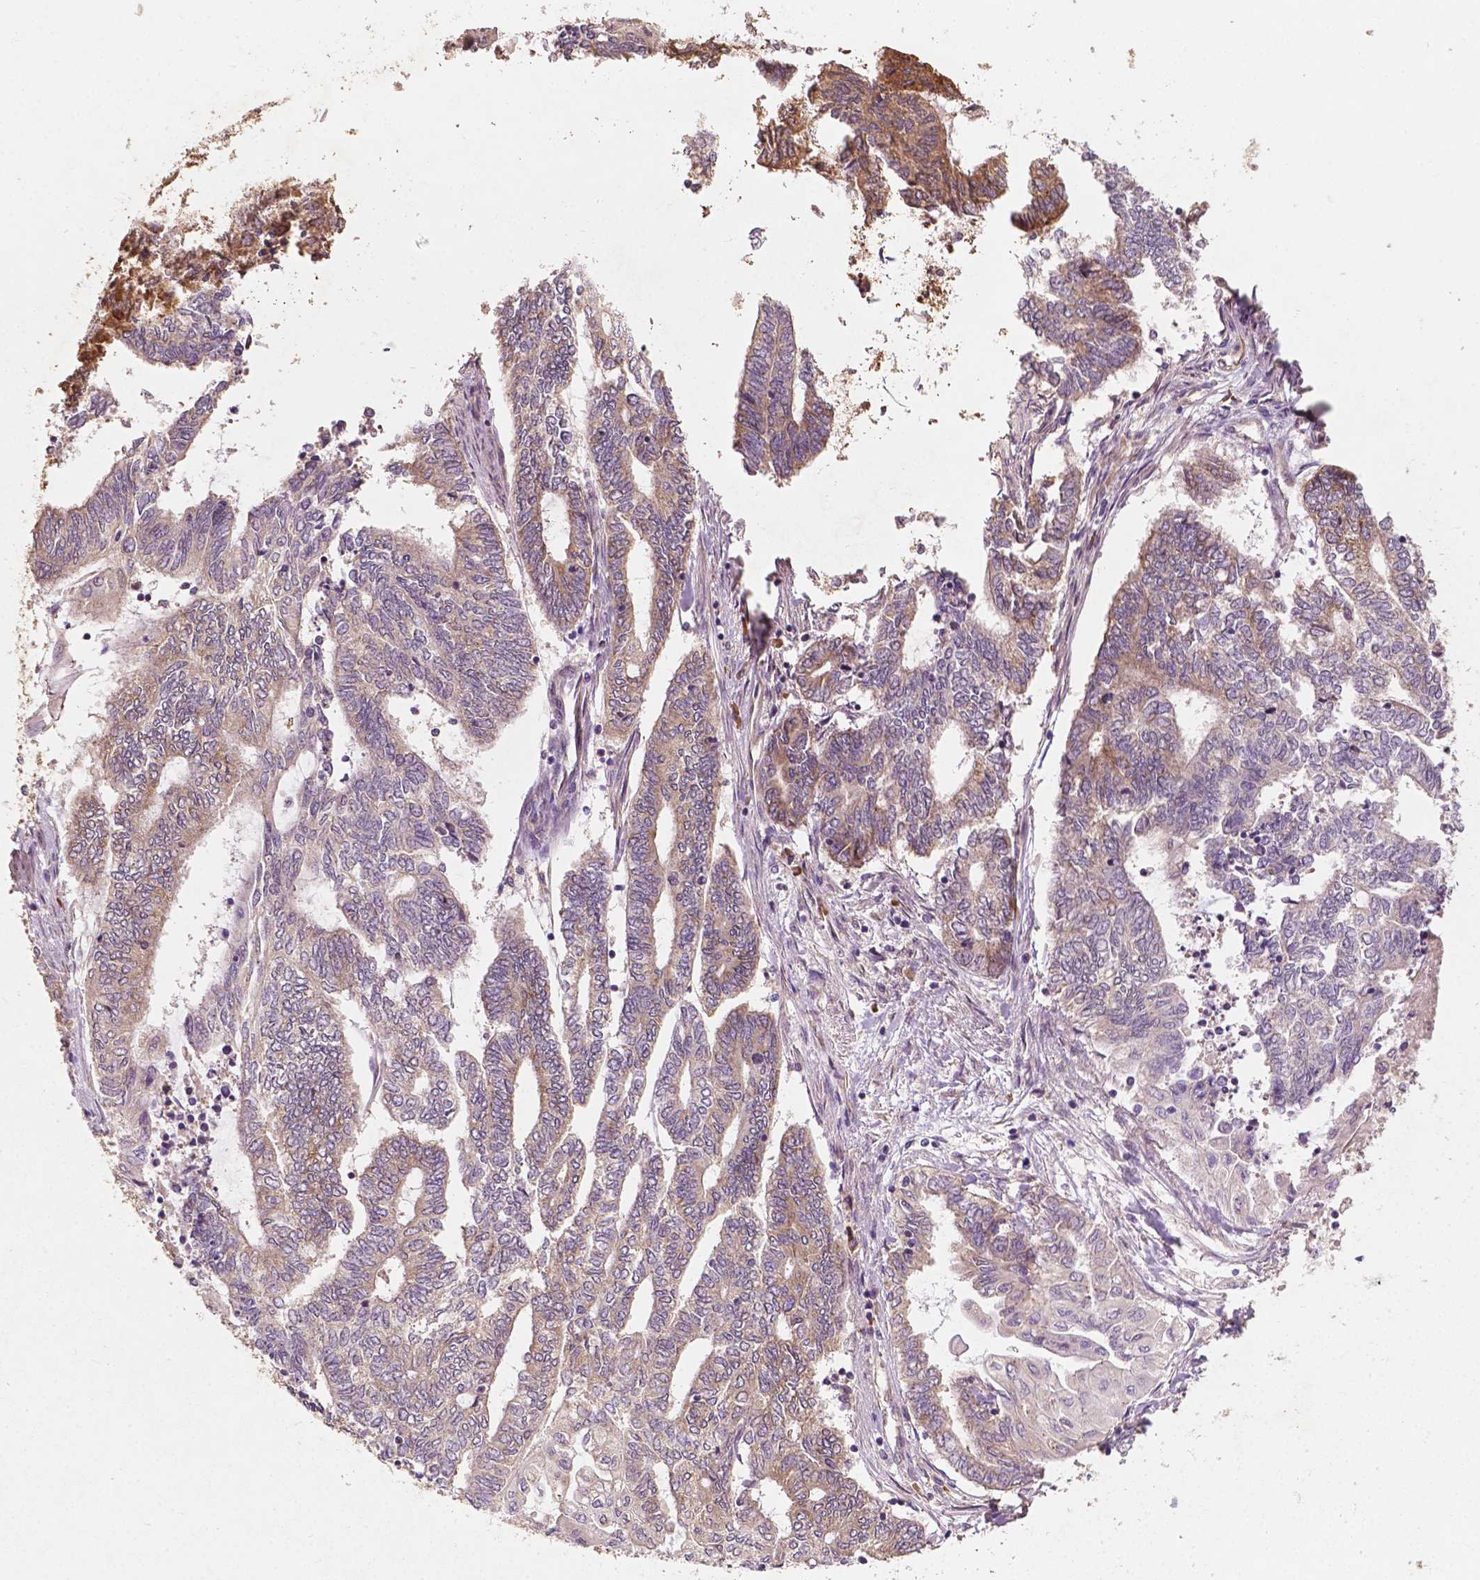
{"staining": {"intensity": "moderate", "quantity": "<25%", "location": "cytoplasmic/membranous"}, "tissue": "endometrial cancer", "cell_type": "Tumor cells", "image_type": "cancer", "snomed": [{"axis": "morphology", "description": "Adenocarcinoma, NOS"}, {"axis": "topography", "description": "Uterus"}, {"axis": "topography", "description": "Endometrium"}], "caption": "A high-resolution photomicrograph shows IHC staining of endometrial cancer (adenocarcinoma), which demonstrates moderate cytoplasmic/membranous expression in about <25% of tumor cells. The staining is performed using DAB (3,3'-diaminobenzidine) brown chromogen to label protein expression. The nuclei are counter-stained blue using hematoxylin.", "gene": "G3BP1", "patient": {"sex": "female", "age": 70}}